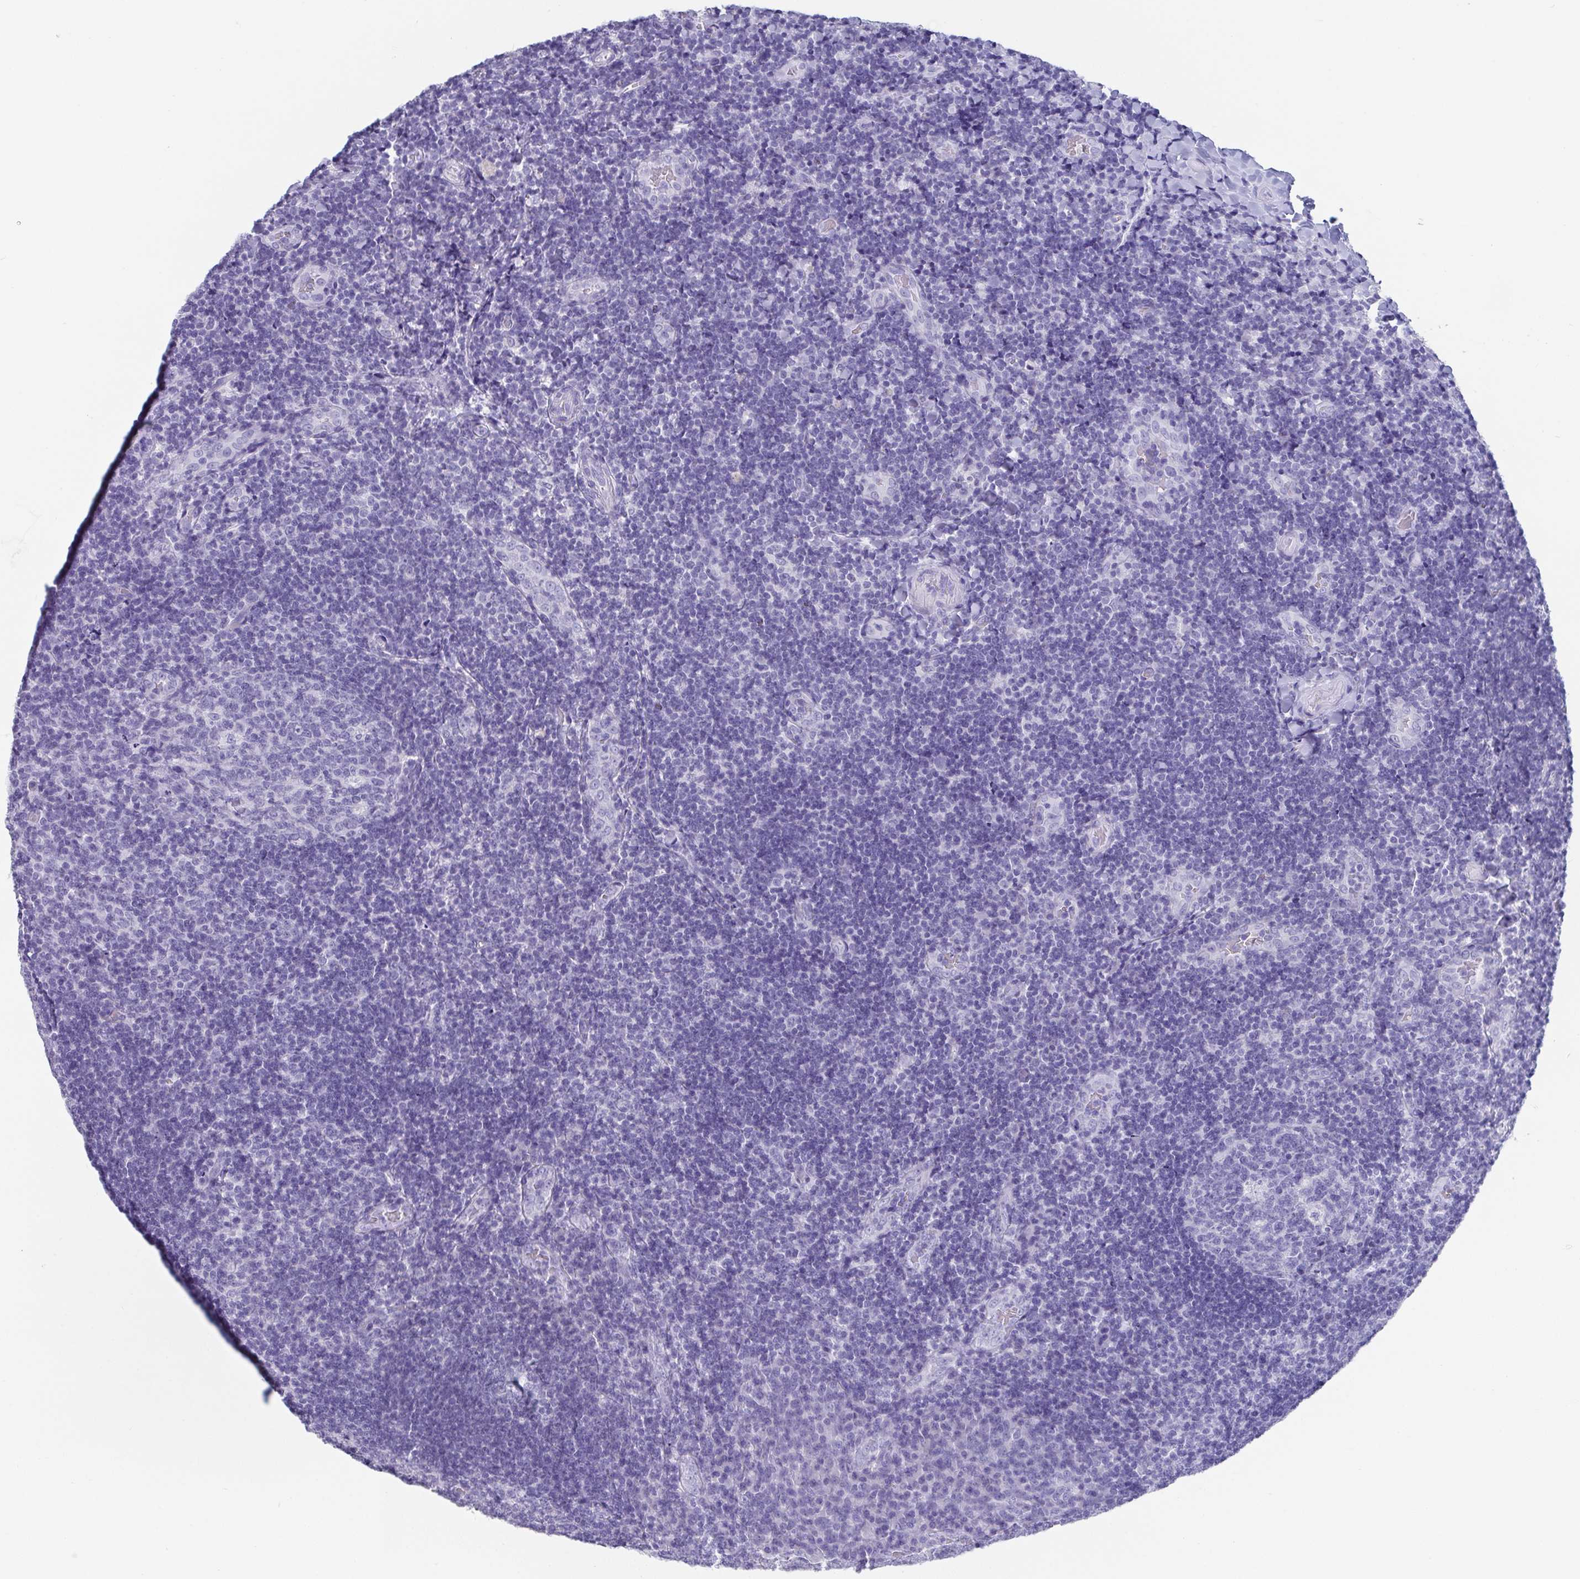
{"staining": {"intensity": "negative", "quantity": "none", "location": "none"}, "tissue": "tonsil", "cell_type": "Germinal center cells", "image_type": "normal", "snomed": [{"axis": "morphology", "description": "Normal tissue, NOS"}, {"axis": "topography", "description": "Tonsil"}], "caption": "This is a image of IHC staining of unremarkable tonsil, which shows no staining in germinal center cells.", "gene": "SCGN", "patient": {"sex": "male", "age": 17}}